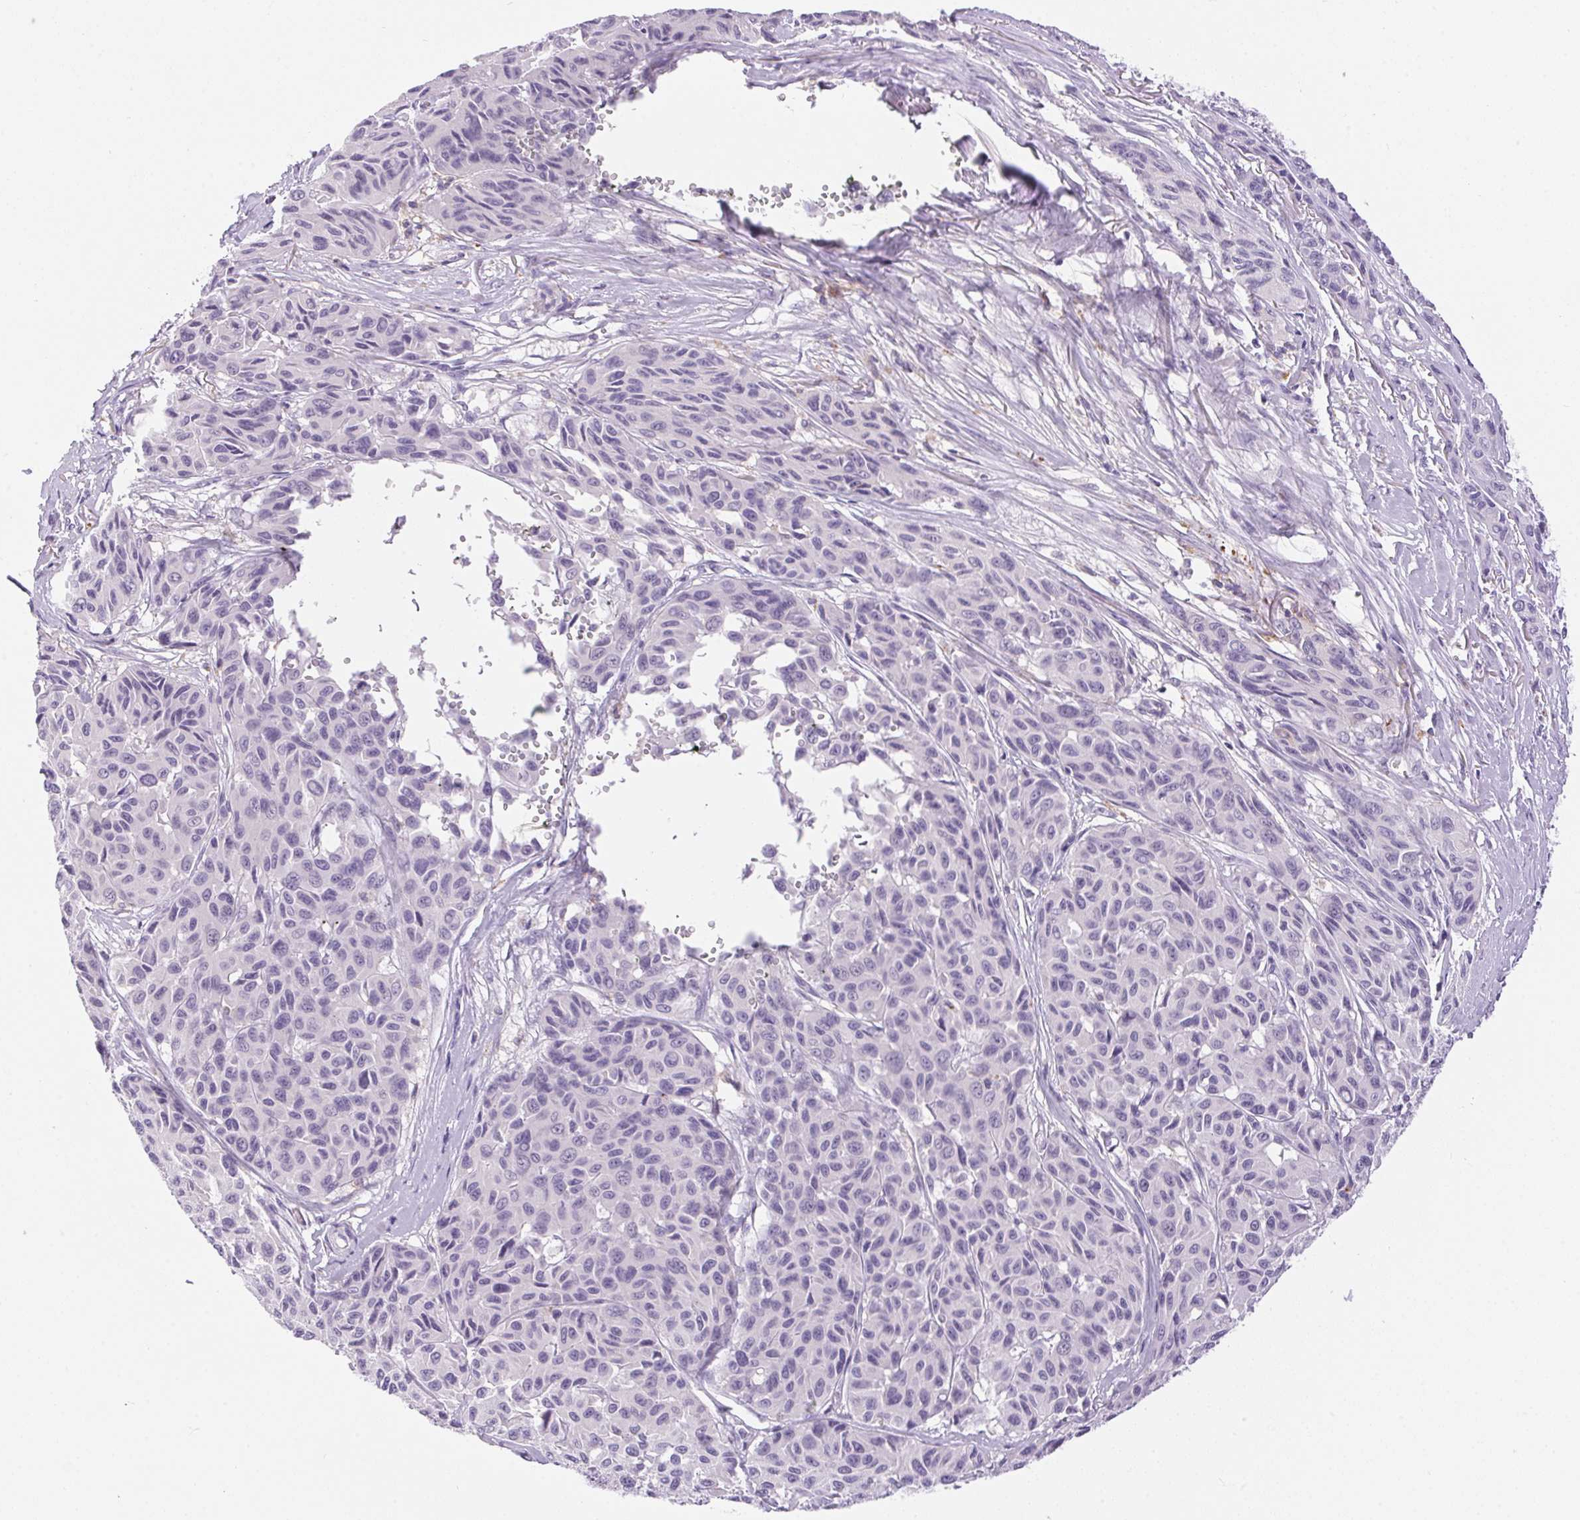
{"staining": {"intensity": "negative", "quantity": "none", "location": "none"}, "tissue": "melanoma", "cell_type": "Tumor cells", "image_type": "cancer", "snomed": [{"axis": "morphology", "description": "Malignant melanoma, NOS"}, {"axis": "topography", "description": "Skin"}], "caption": "Protein analysis of malignant melanoma shows no significant expression in tumor cells.", "gene": "PNLIPRP3", "patient": {"sex": "female", "age": 66}}